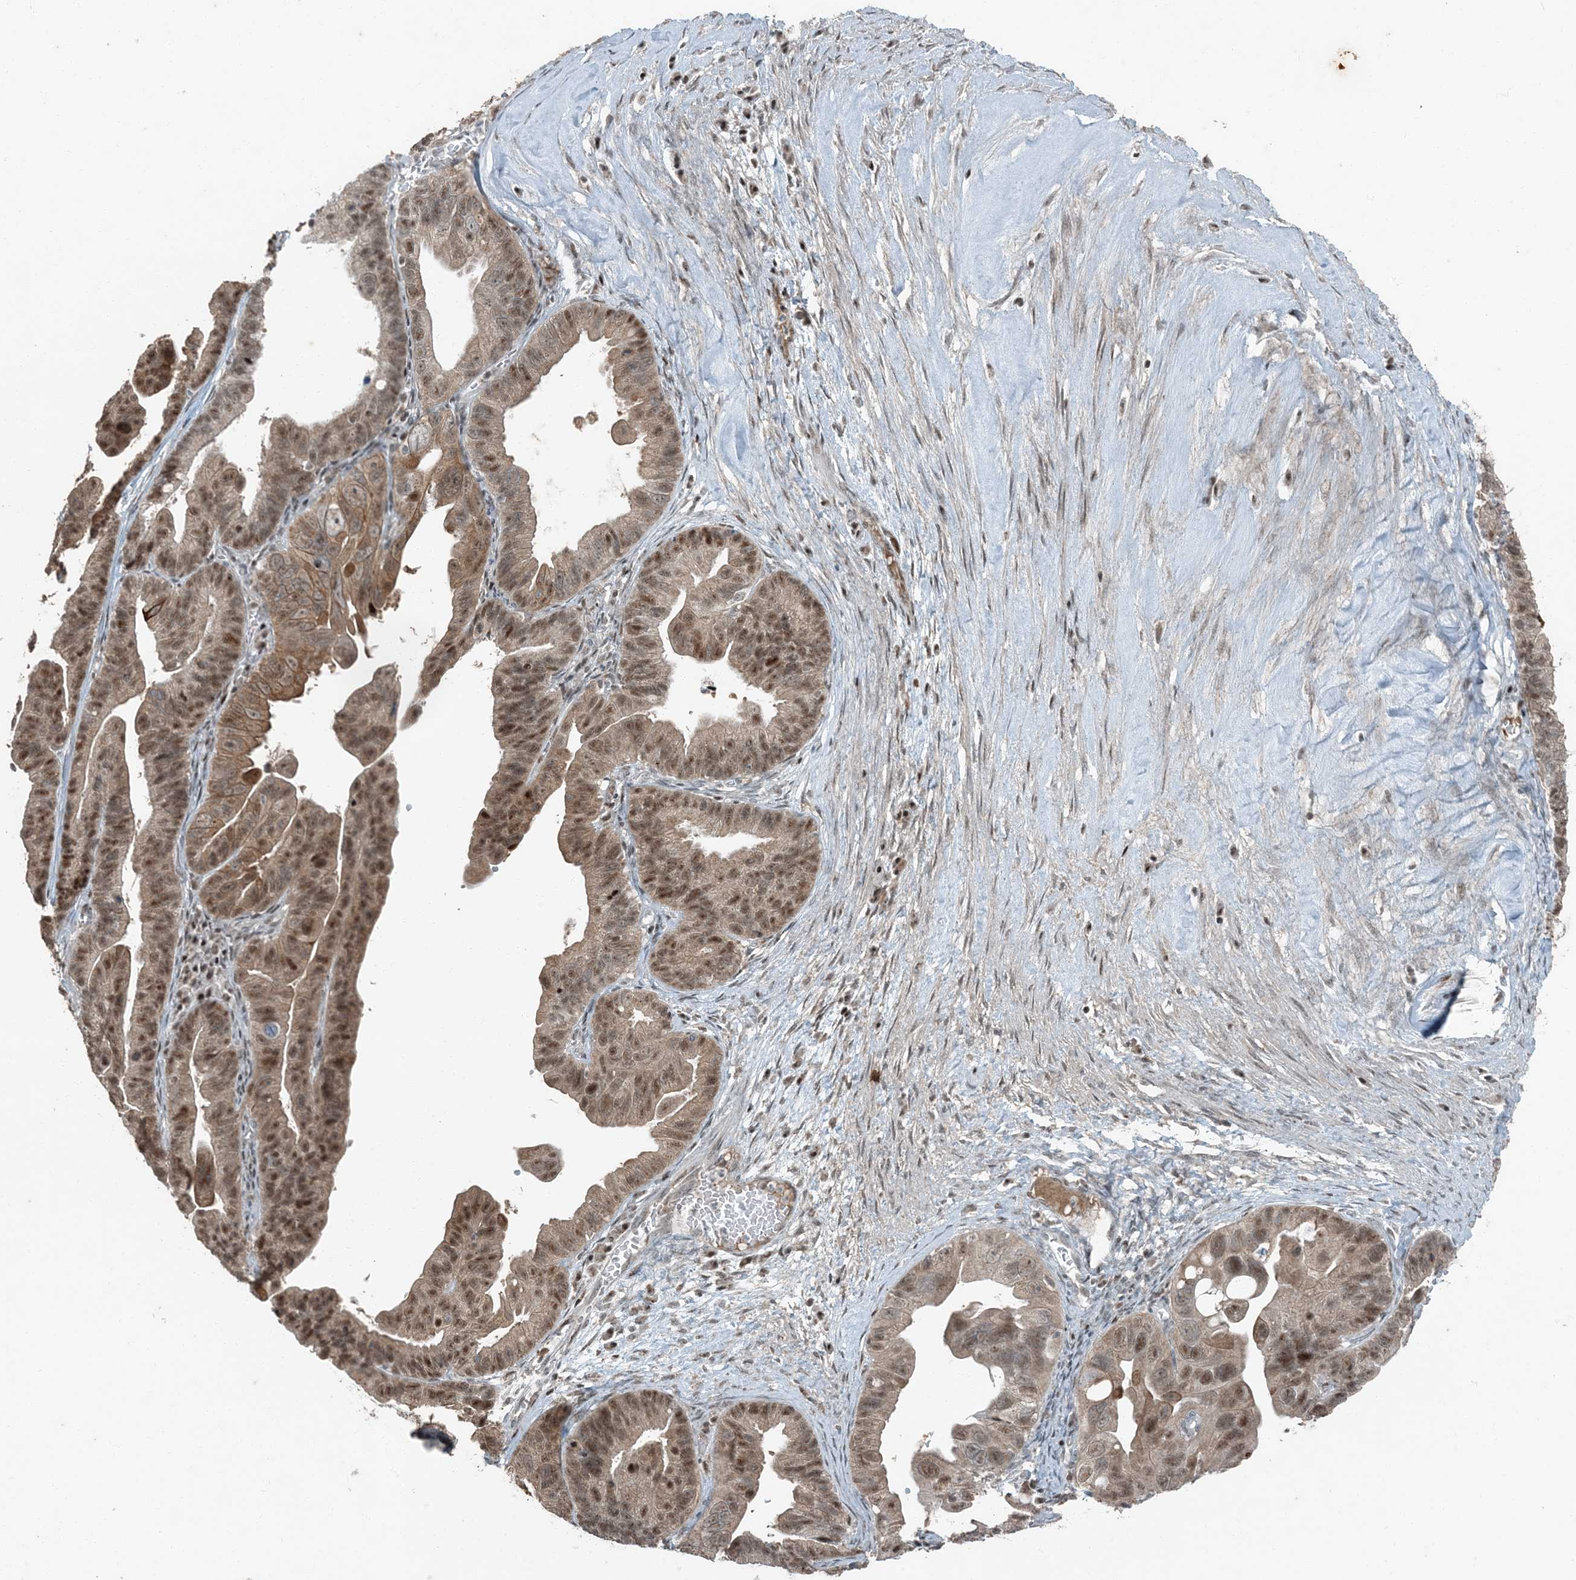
{"staining": {"intensity": "moderate", "quantity": ">75%", "location": "cytoplasmic/membranous,nuclear"}, "tissue": "ovarian cancer", "cell_type": "Tumor cells", "image_type": "cancer", "snomed": [{"axis": "morphology", "description": "Cystadenocarcinoma, serous, NOS"}, {"axis": "topography", "description": "Ovary"}], "caption": "Ovarian serous cystadenocarcinoma tissue shows moderate cytoplasmic/membranous and nuclear positivity in about >75% of tumor cells, visualized by immunohistochemistry.", "gene": "TADA2B", "patient": {"sex": "female", "age": 56}}